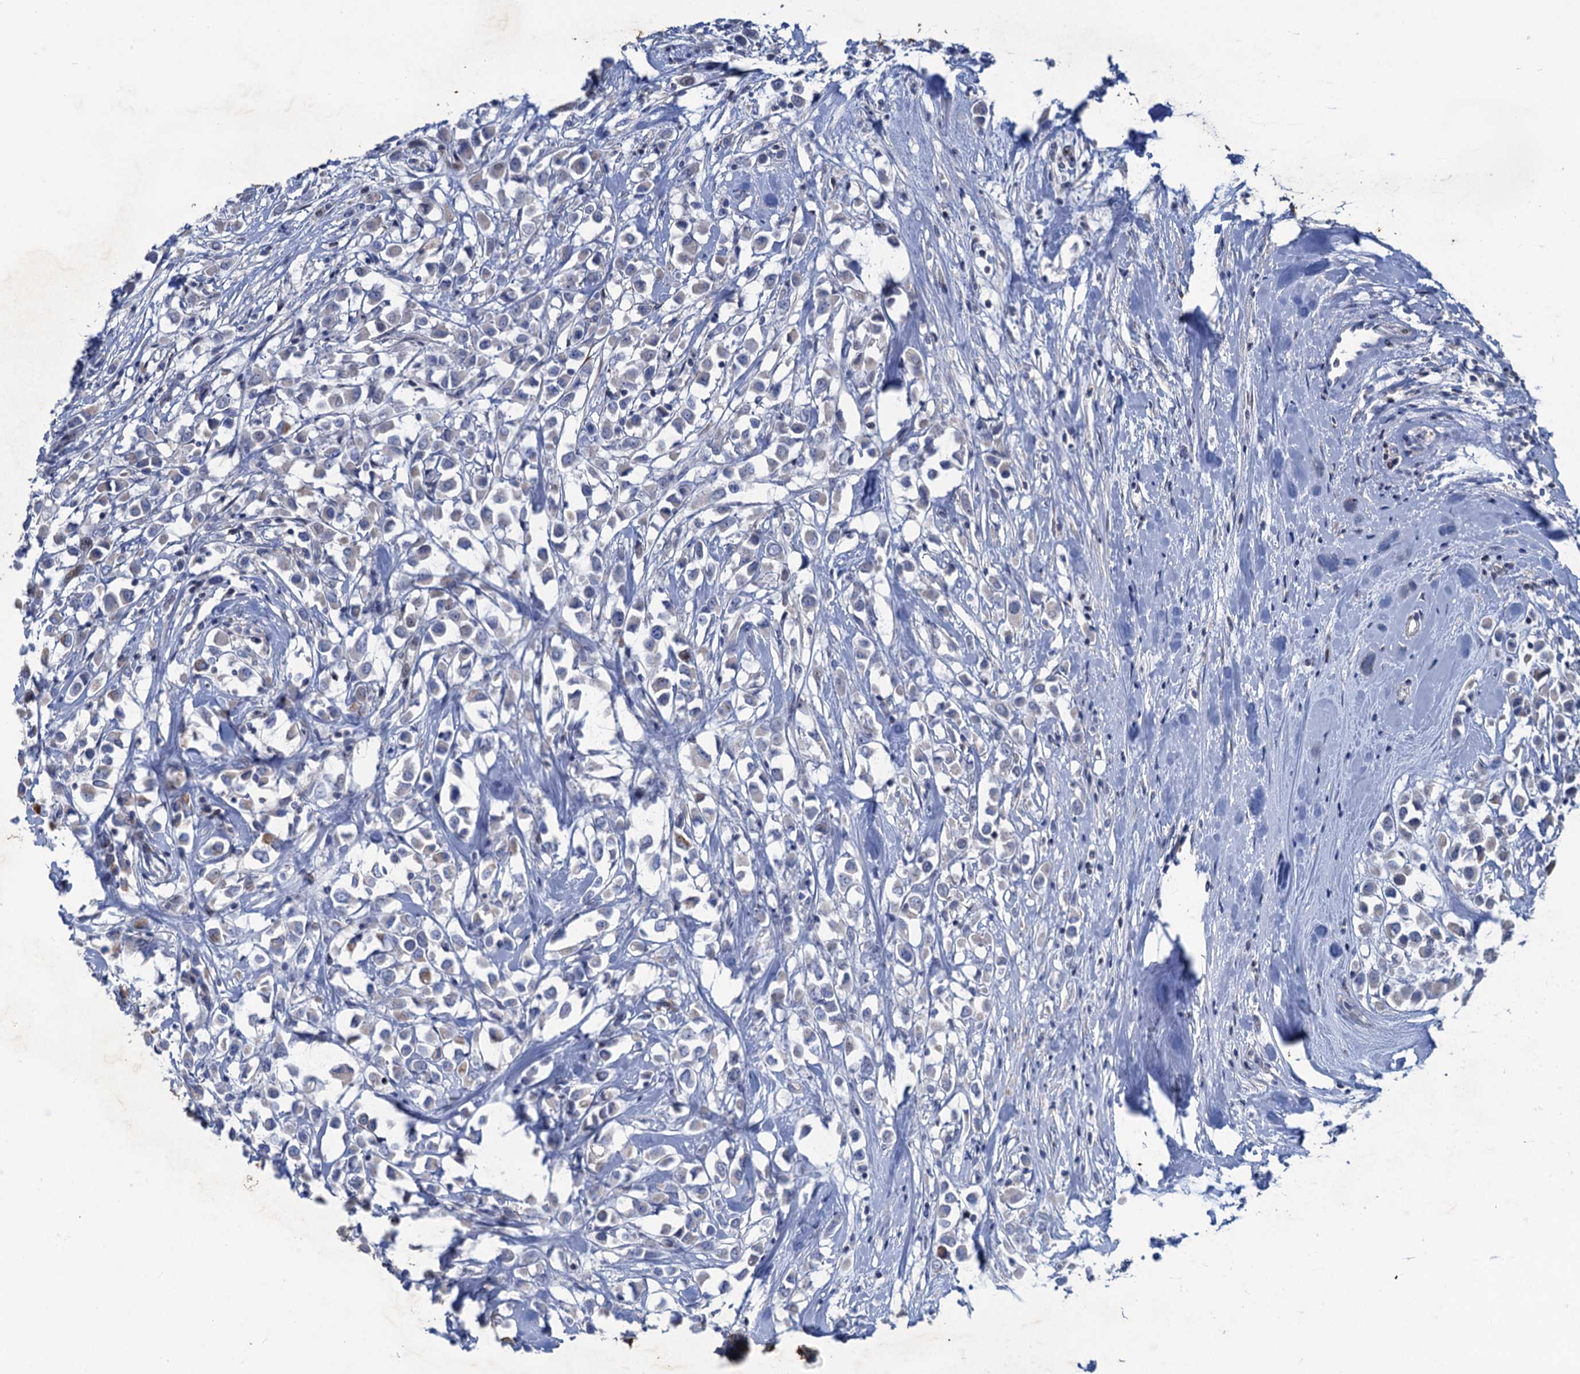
{"staining": {"intensity": "negative", "quantity": "none", "location": "none"}, "tissue": "breast cancer", "cell_type": "Tumor cells", "image_type": "cancer", "snomed": [{"axis": "morphology", "description": "Duct carcinoma"}, {"axis": "topography", "description": "Breast"}], "caption": "Human breast cancer (invasive ductal carcinoma) stained for a protein using immunohistochemistry reveals no expression in tumor cells.", "gene": "ESYT3", "patient": {"sex": "female", "age": 87}}